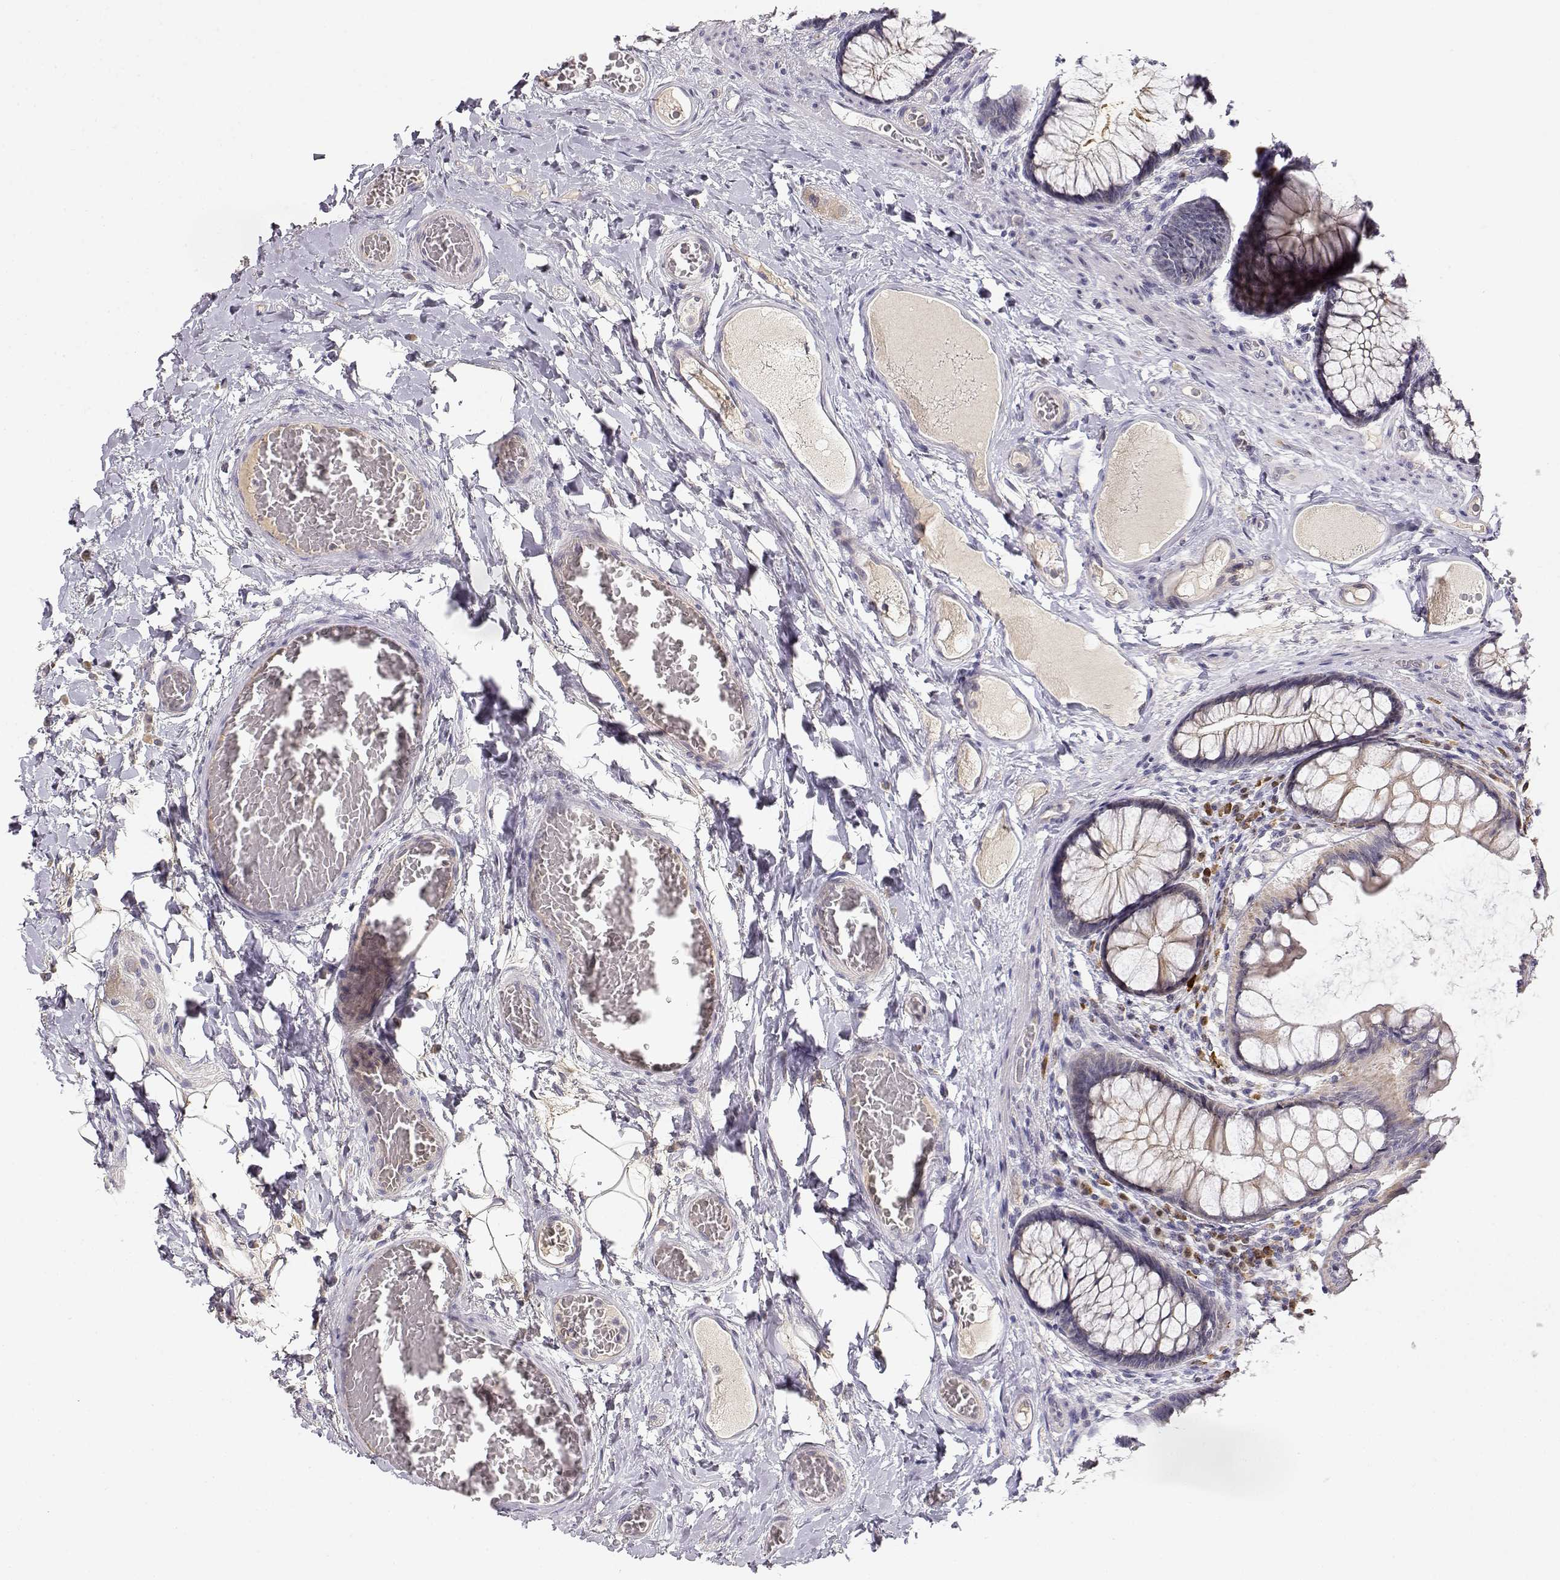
{"staining": {"intensity": "negative", "quantity": "none", "location": "none"}, "tissue": "colon", "cell_type": "Endothelial cells", "image_type": "normal", "snomed": [{"axis": "morphology", "description": "Normal tissue, NOS"}, {"axis": "topography", "description": "Colon"}], "caption": "Immunohistochemistry image of unremarkable colon: colon stained with DAB (3,3'-diaminobenzidine) shows no significant protein staining in endothelial cells.", "gene": "EAF2", "patient": {"sex": "female", "age": 65}}